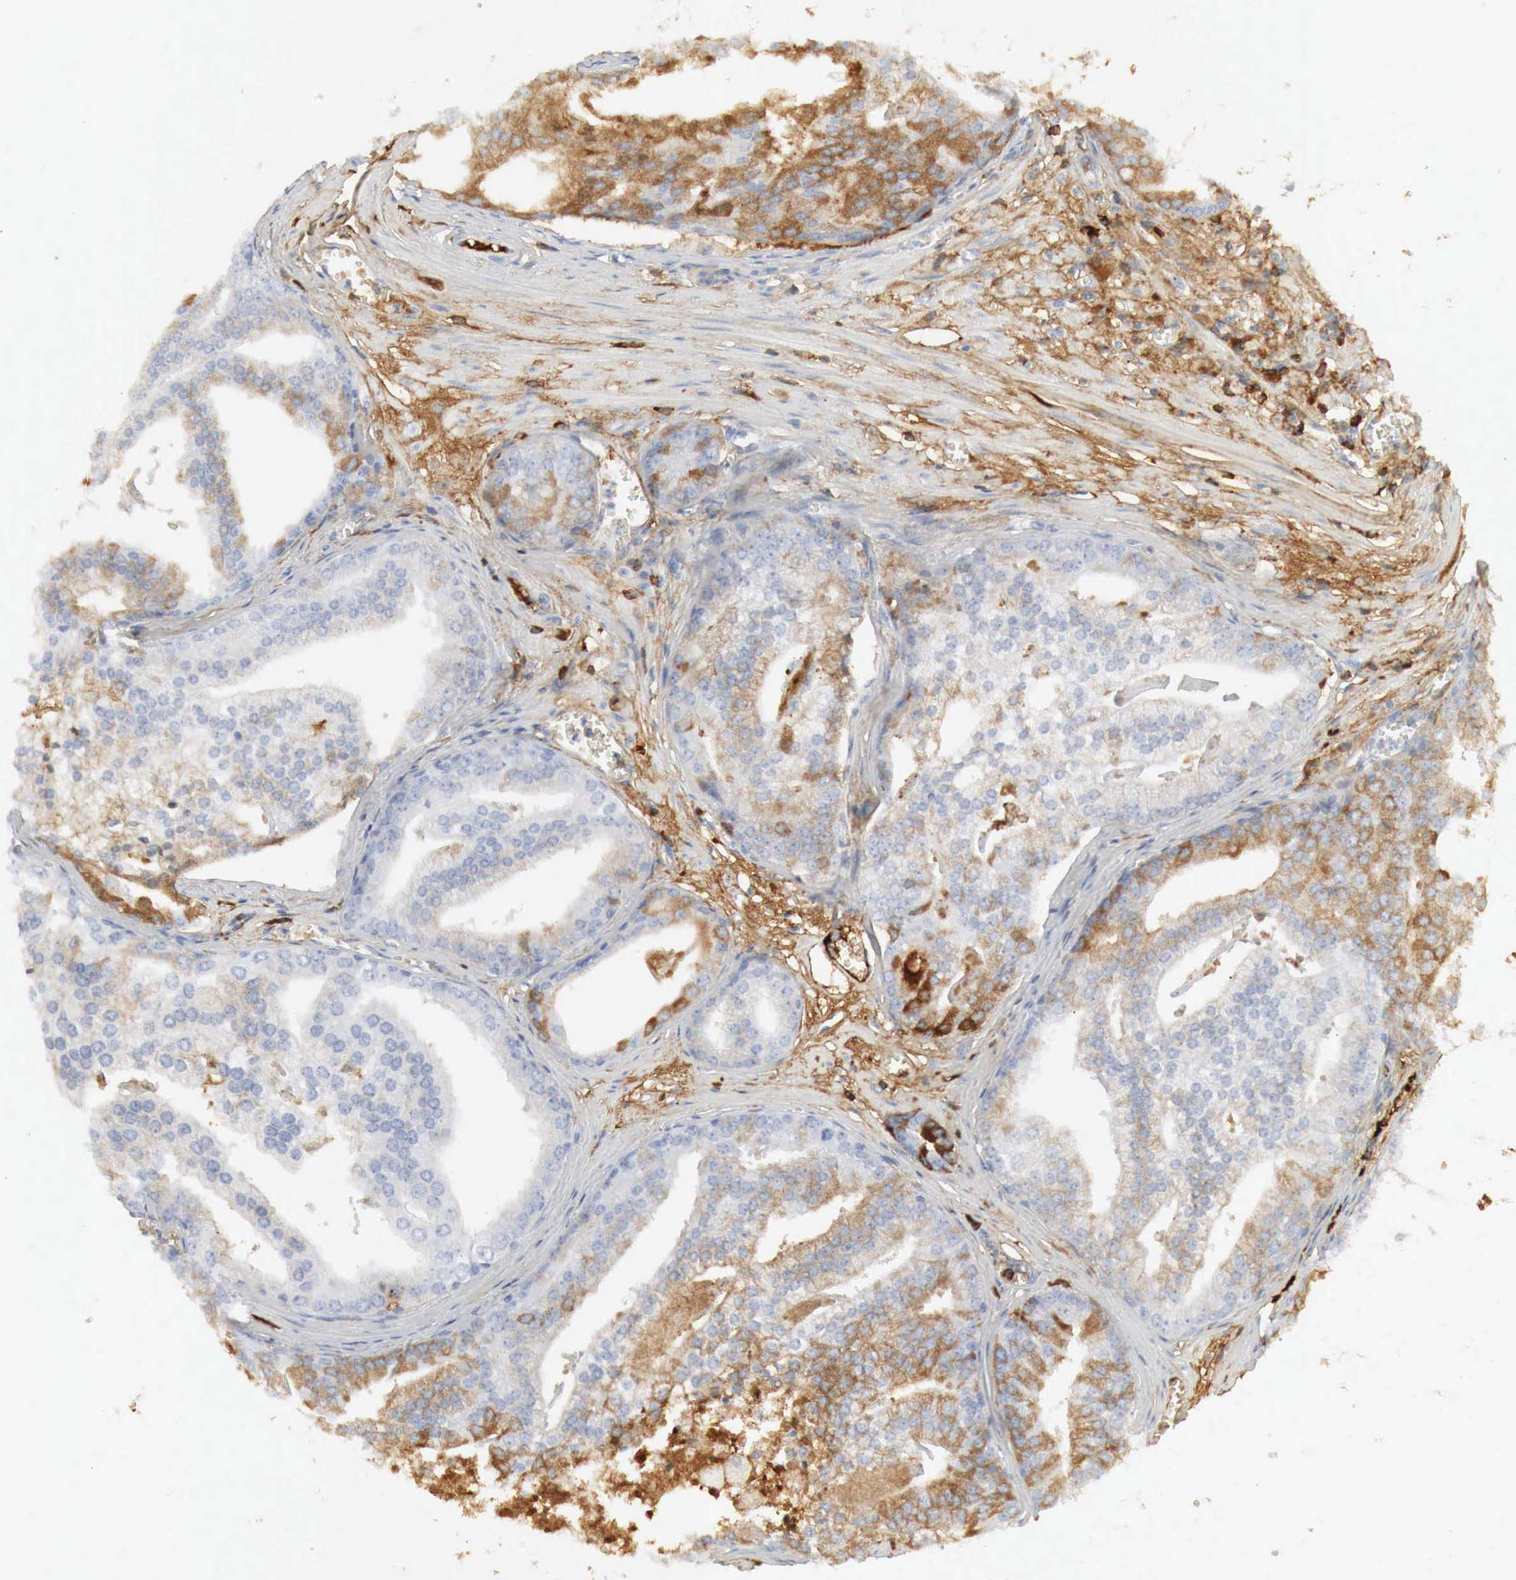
{"staining": {"intensity": "negative", "quantity": "none", "location": "none"}, "tissue": "prostate cancer", "cell_type": "Tumor cells", "image_type": "cancer", "snomed": [{"axis": "morphology", "description": "Adenocarcinoma, High grade"}, {"axis": "topography", "description": "Prostate"}], "caption": "This is an IHC image of prostate cancer (adenocarcinoma (high-grade)). There is no staining in tumor cells.", "gene": "IGLC3", "patient": {"sex": "male", "age": 56}}